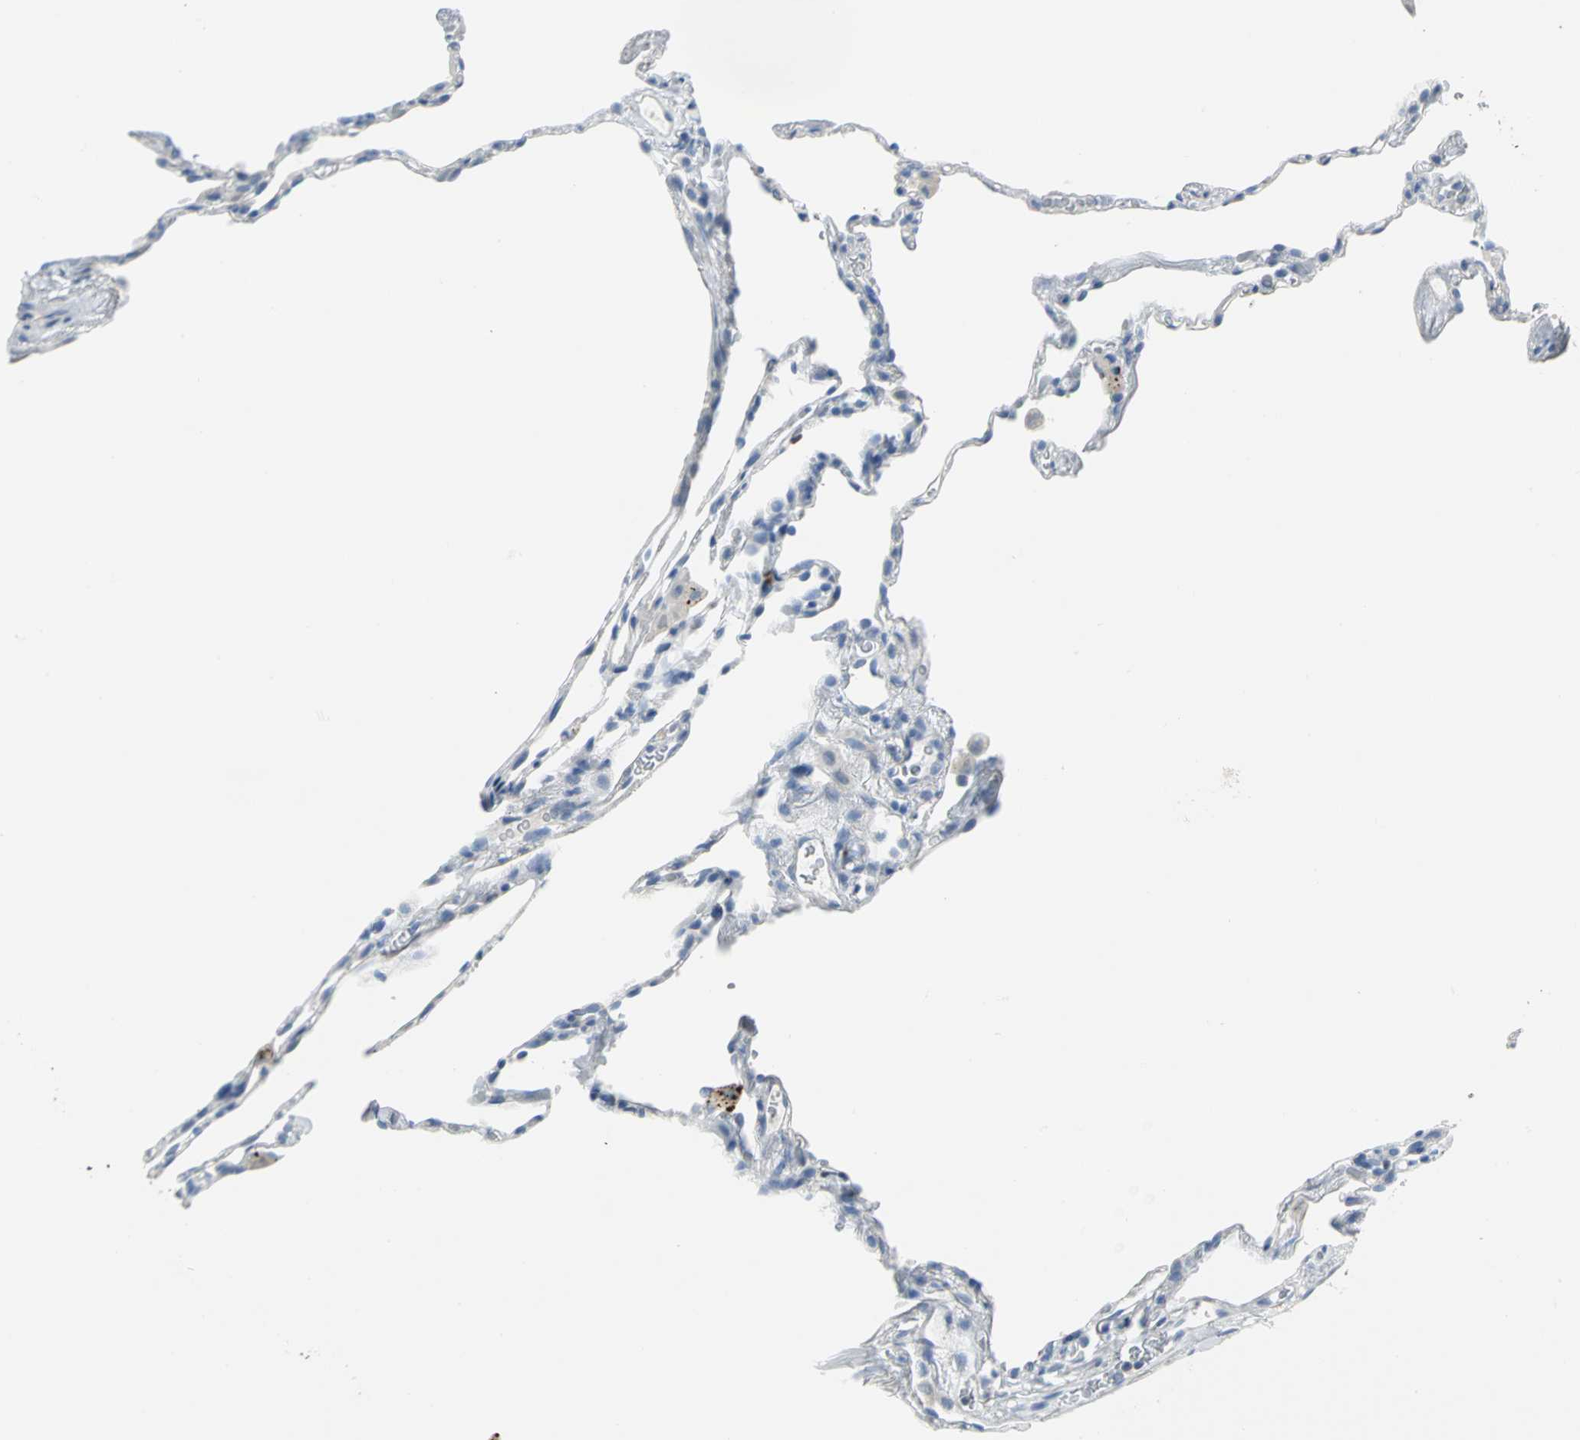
{"staining": {"intensity": "negative", "quantity": "none", "location": "none"}, "tissue": "lung", "cell_type": "Alveolar cells", "image_type": "normal", "snomed": [{"axis": "morphology", "description": "Normal tissue, NOS"}, {"axis": "topography", "description": "Lung"}], "caption": "Histopathology image shows no protein positivity in alveolar cells of unremarkable lung.", "gene": "MCM3", "patient": {"sex": "male", "age": 59}}